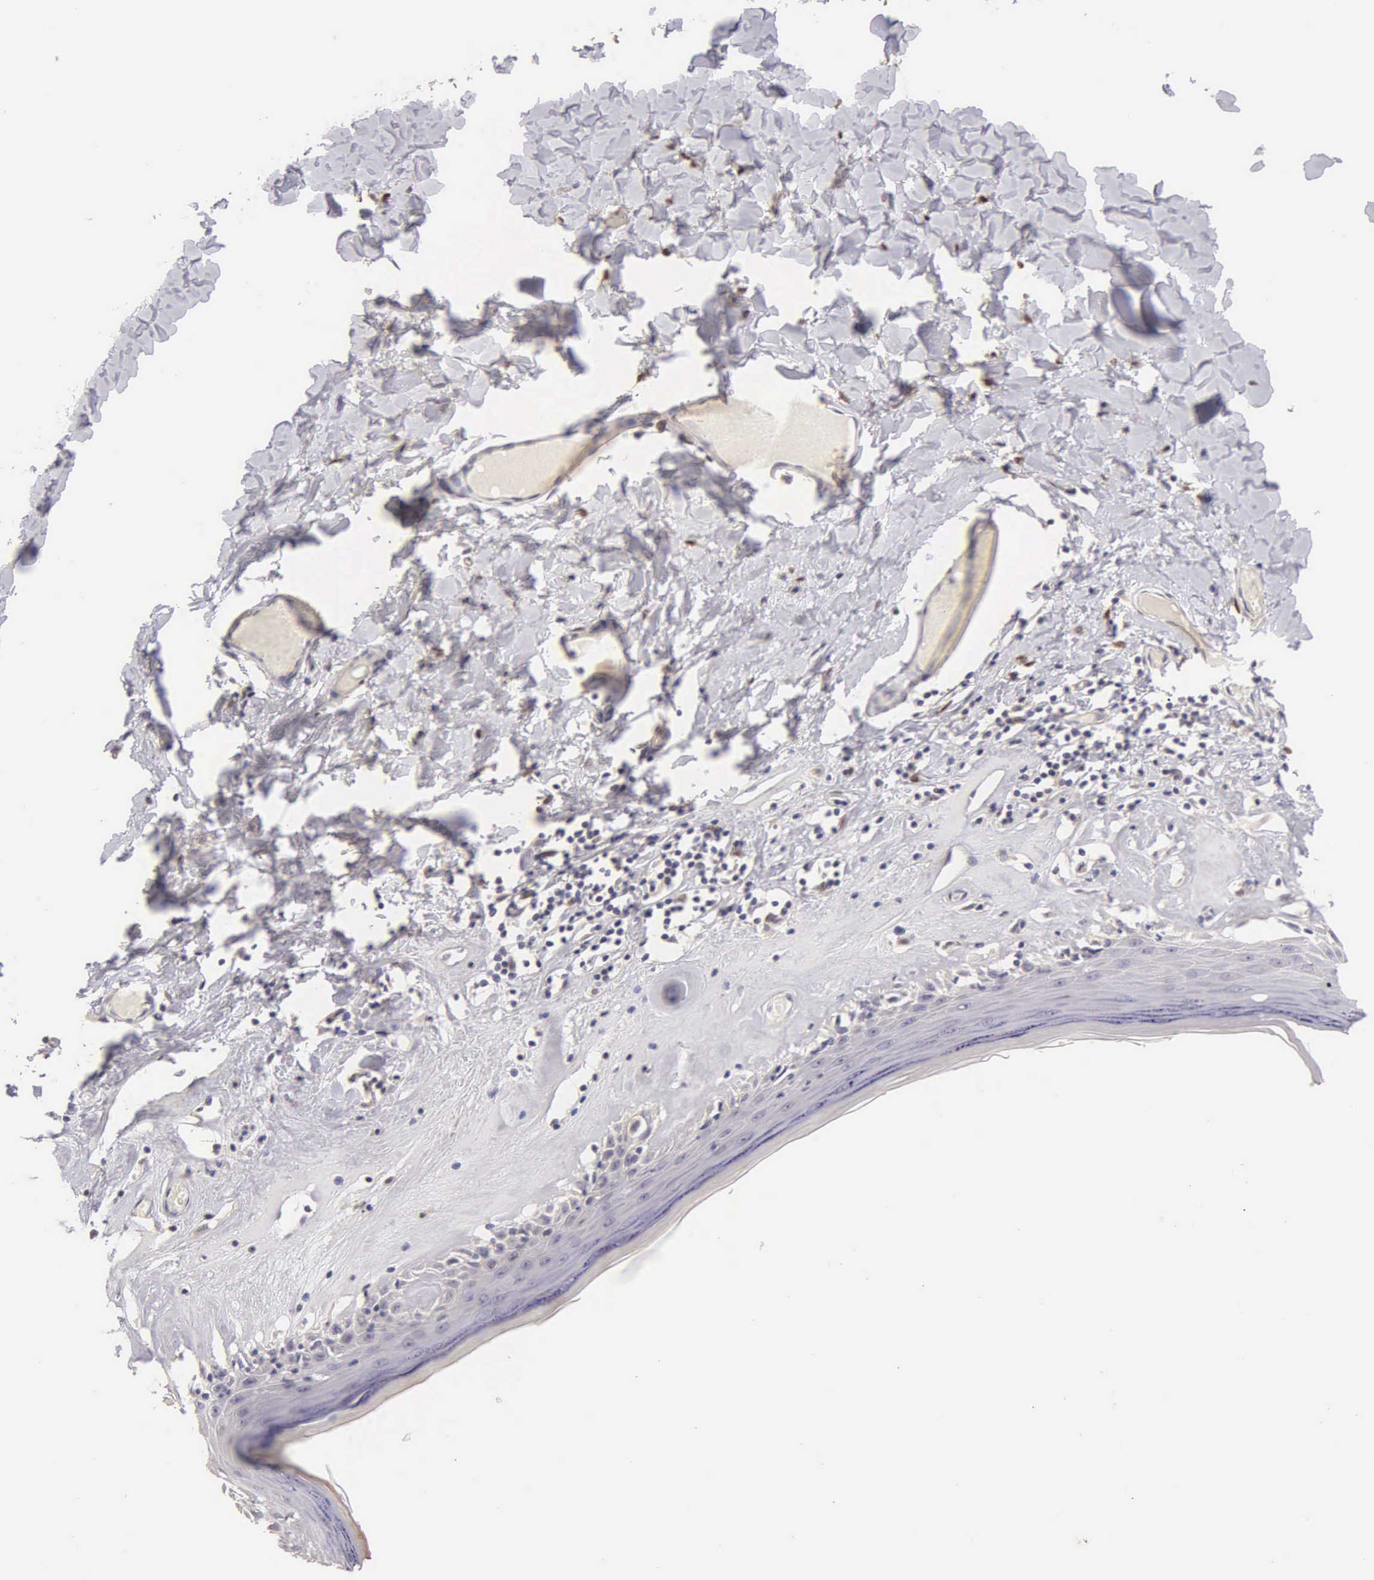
{"staining": {"intensity": "weak", "quantity": "<25%", "location": "nuclear"}, "tissue": "skin", "cell_type": "Epidermal cells", "image_type": "normal", "snomed": [{"axis": "morphology", "description": "Normal tissue, NOS"}, {"axis": "topography", "description": "Vascular tissue"}, {"axis": "topography", "description": "Vulva"}, {"axis": "topography", "description": "Peripheral nerve tissue"}], "caption": "High power microscopy histopathology image of an immunohistochemistry (IHC) image of benign skin, revealing no significant positivity in epidermal cells. The staining is performed using DAB (3,3'-diaminobenzidine) brown chromogen with nuclei counter-stained in using hematoxylin.", "gene": "ESR1", "patient": {"sex": "female", "age": 86}}